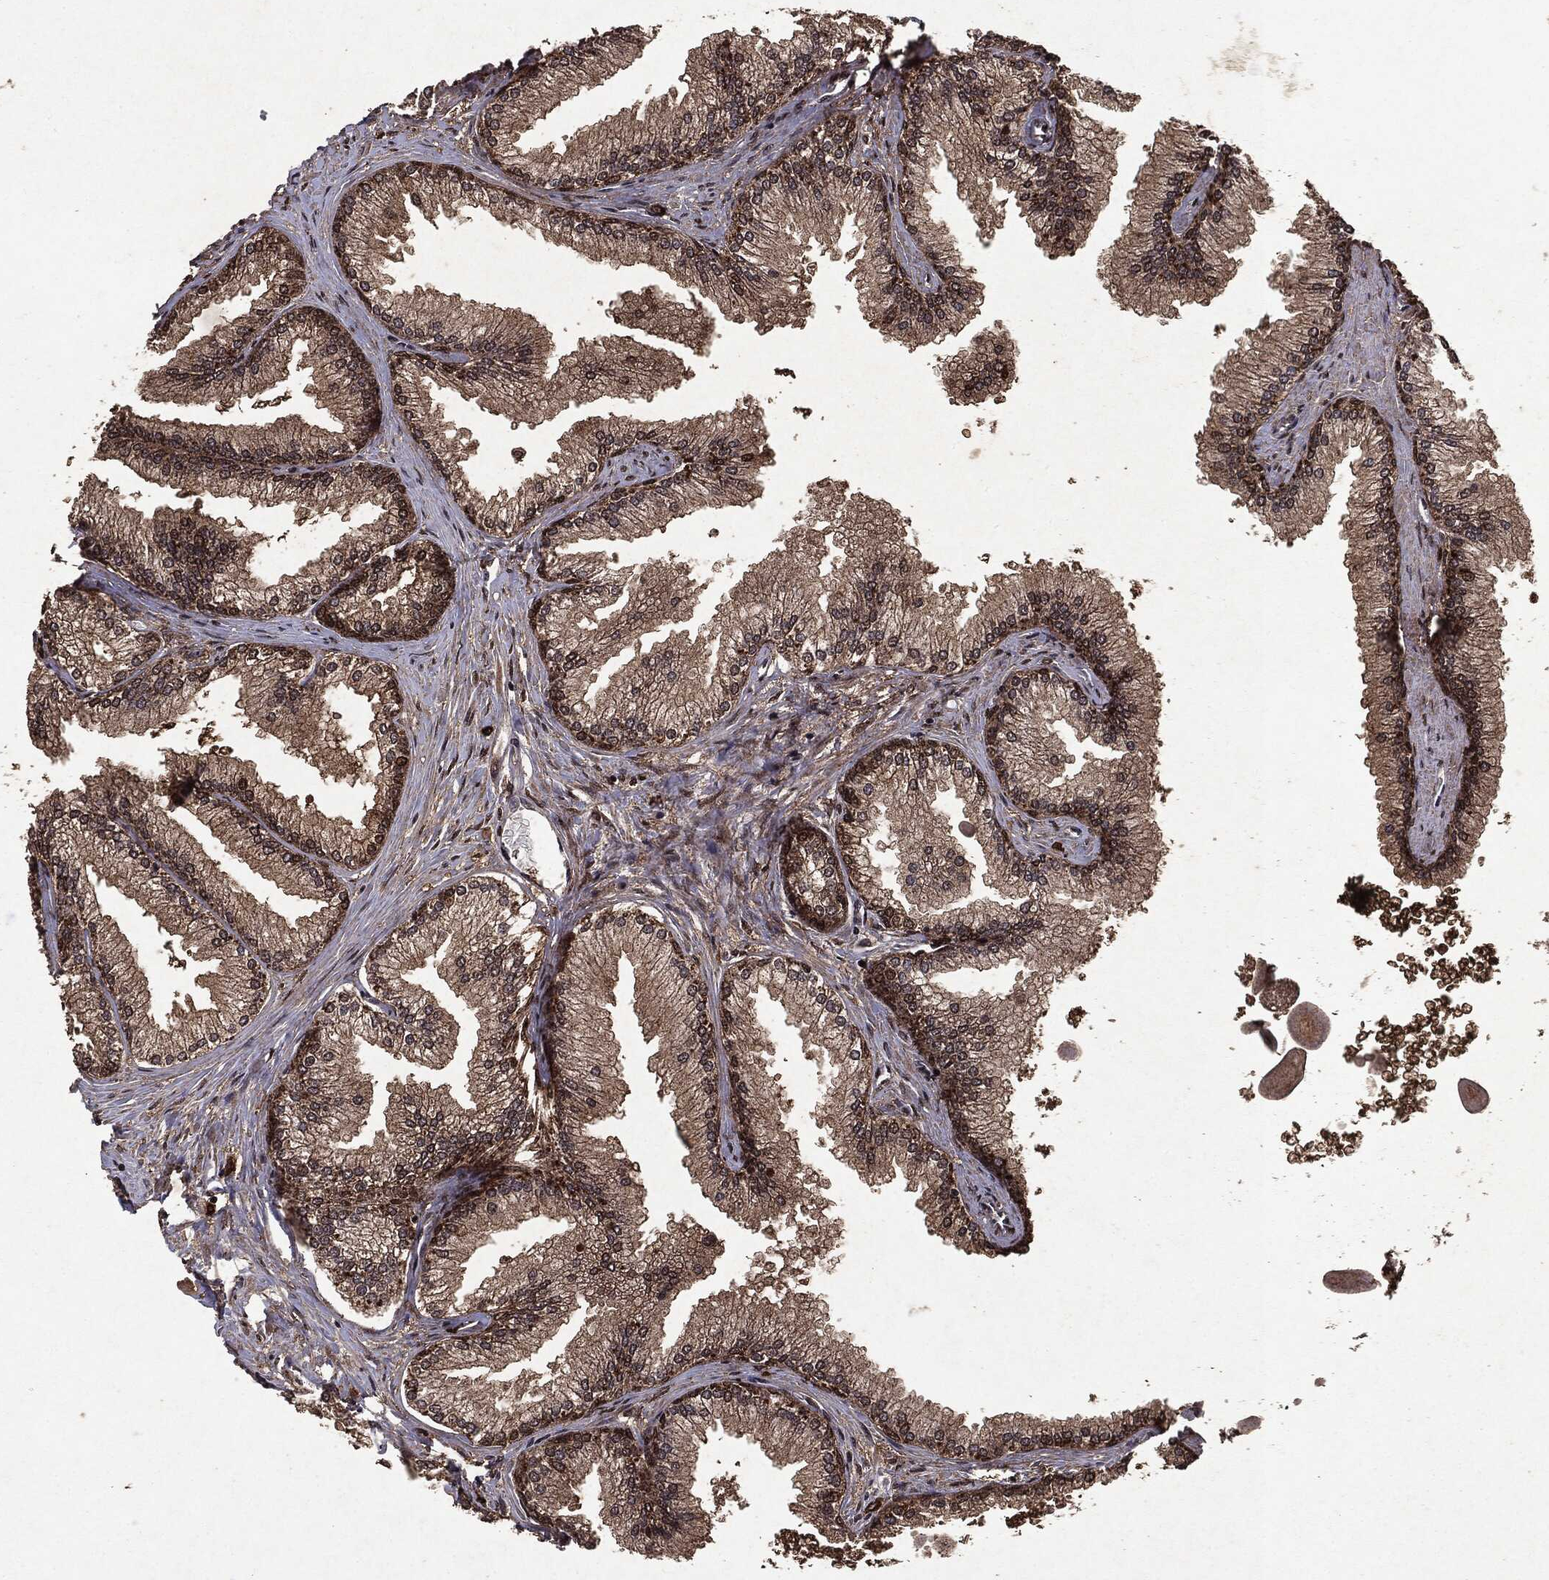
{"staining": {"intensity": "moderate", "quantity": ">75%", "location": "cytoplasmic/membranous,nuclear"}, "tissue": "prostate", "cell_type": "Glandular cells", "image_type": "normal", "snomed": [{"axis": "morphology", "description": "Normal tissue, NOS"}, {"axis": "topography", "description": "Prostate"}], "caption": "Protein expression by IHC exhibits moderate cytoplasmic/membranous,nuclear expression in about >75% of glandular cells in normal prostate.", "gene": "PEBP1", "patient": {"sex": "male", "age": 72}}